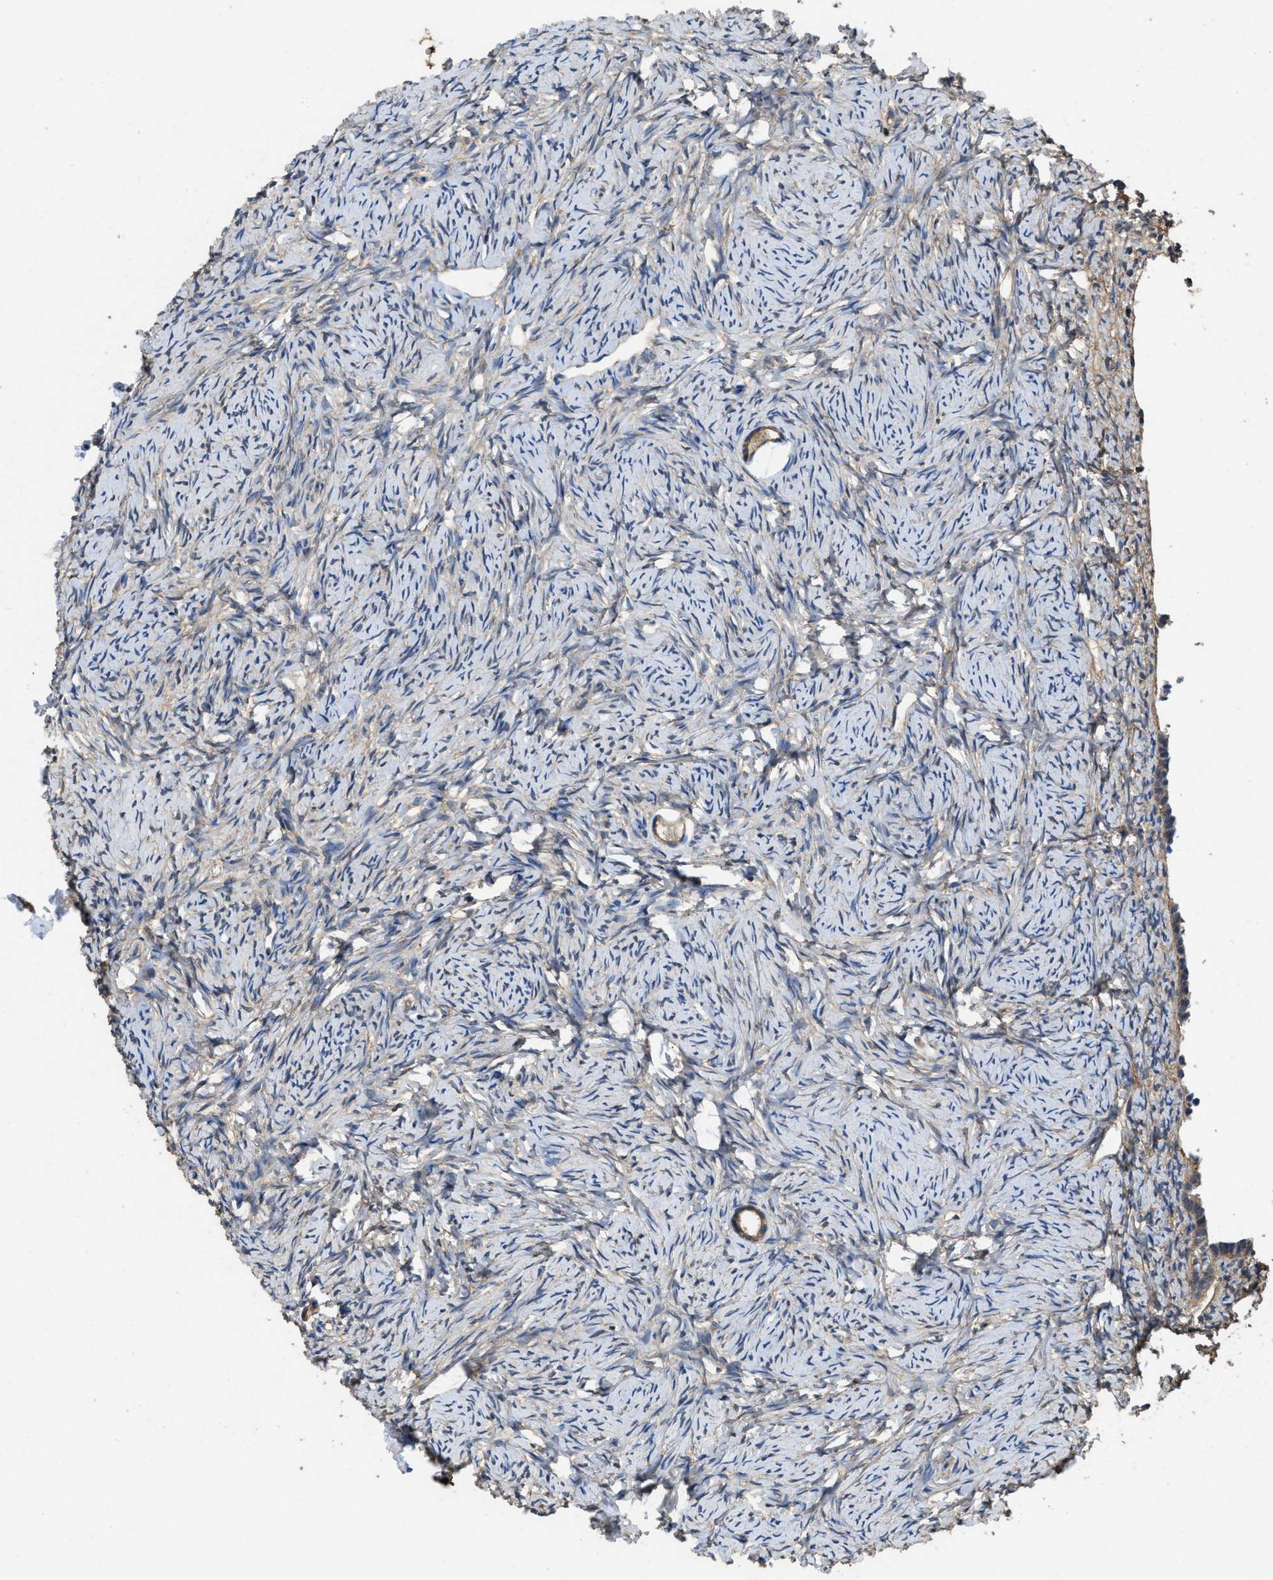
{"staining": {"intensity": "weak", "quantity": ">75%", "location": "cytoplasmic/membranous"}, "tissue": "ovary", "cell_type": "Follicle cells", "image_type": "normal", "snomed": [{"axis": "morphology", "description": "Normal tissue, NOS"}, {"axis": "topography", "description": "Ovary"}], "caption": "Protein staining of benign ovary reveals weak cytoplasmic/membranous positivity in about >75% of follicle cells. (DAB = brown stain, brightfield microscopy at high magnification).", "gene": "LINGO2", "patient": {"sex": "female", "age": 33}}